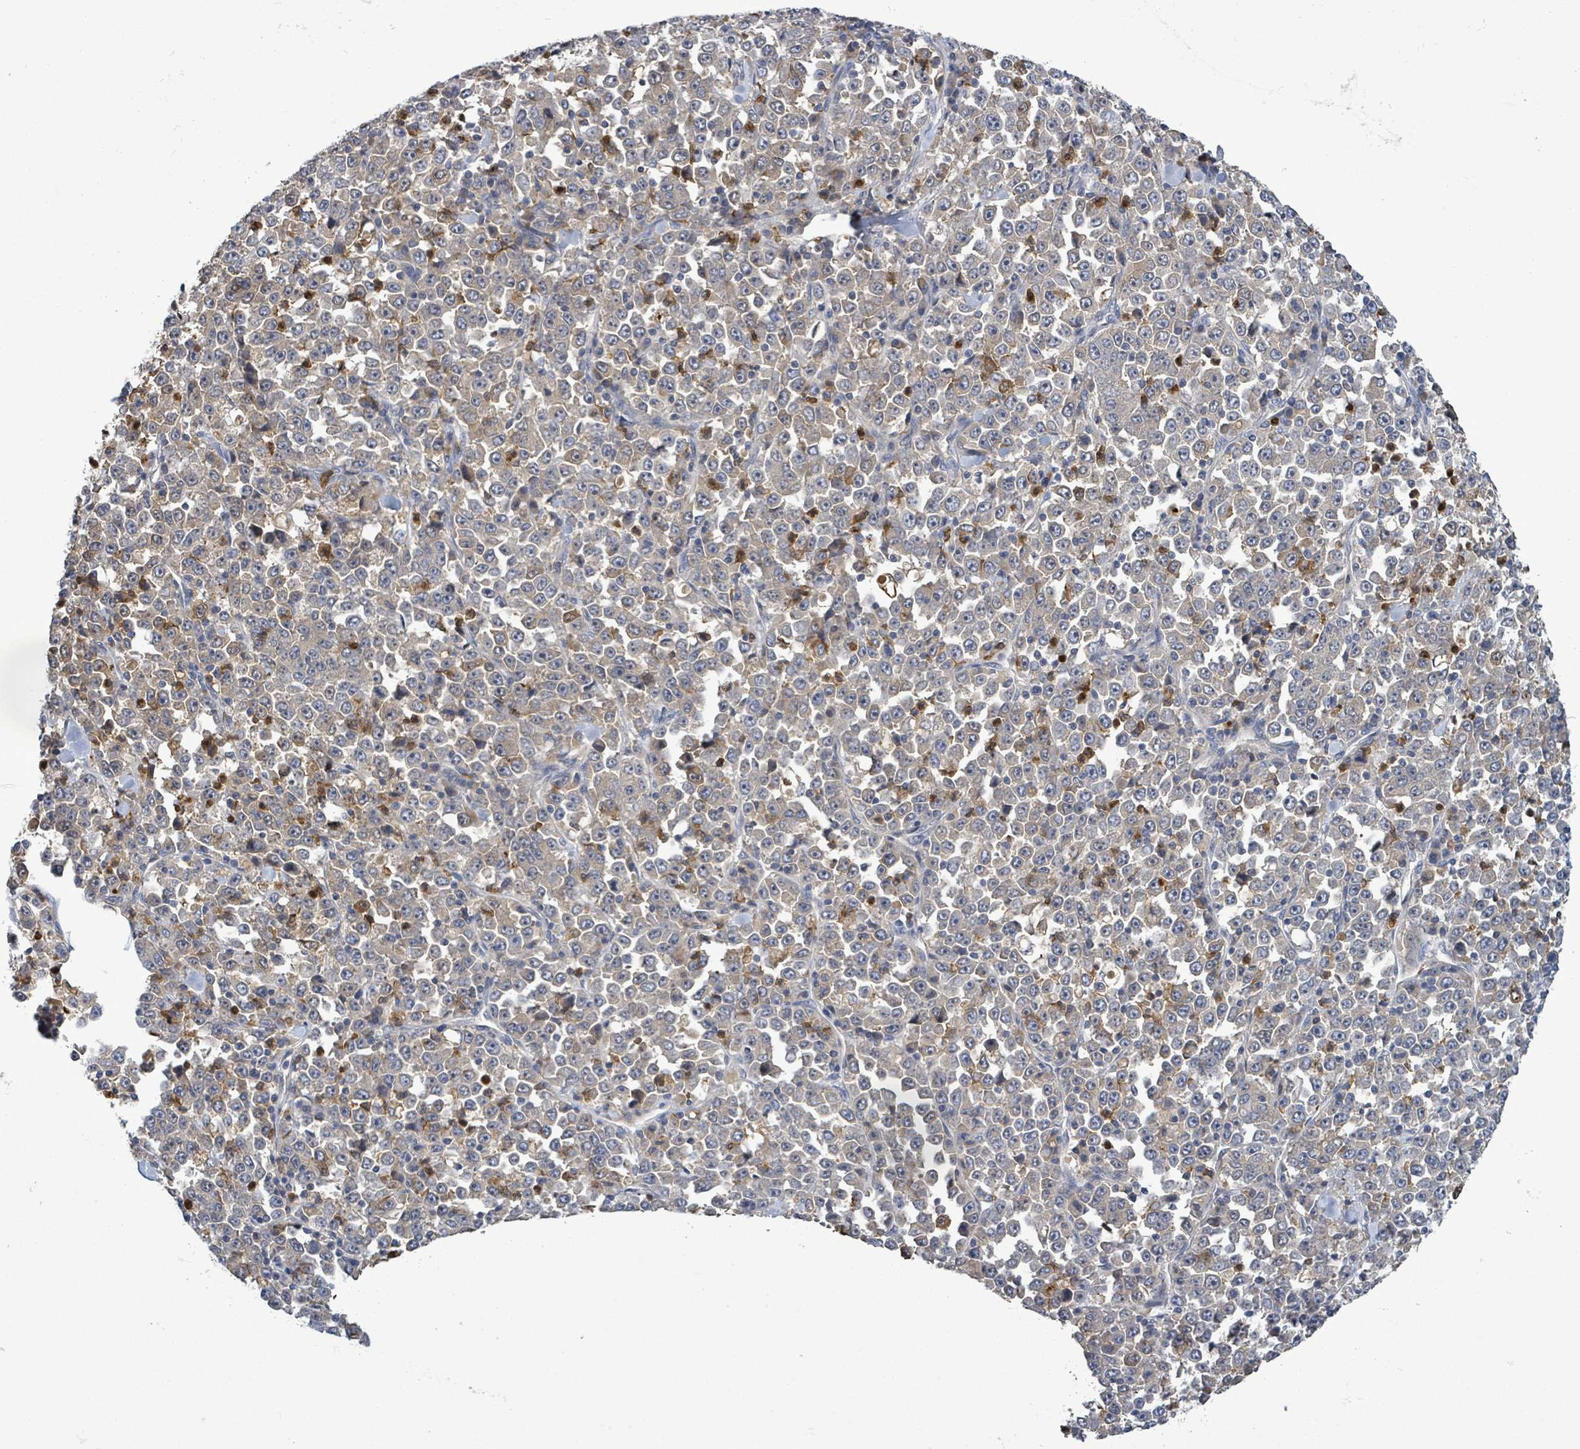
{"staining": {"intensity": "negative", "quantity": "none", "location": "none"}, "tissue": "stomach cancer", "cell_type": "Tumor cells", "image_type": "cancer", "snomed": [{"axis": "morphology", "description": "Normal tissue, NOS"}, {"axis": "morphology", "description": "Adenocarcinoma, NOS"}, {"axis": "topography", "description": "Stomach, upper"}, {"axis": "topography", "description": "Stomach"}], "caption": "Human stomach cancer (adenocarcinoma) stained for a protein using immunohistochemistry reveals no positivity in tumor cells.", "gene": "SERPINE3", "patient": {"sex": "male", "age": 59}}